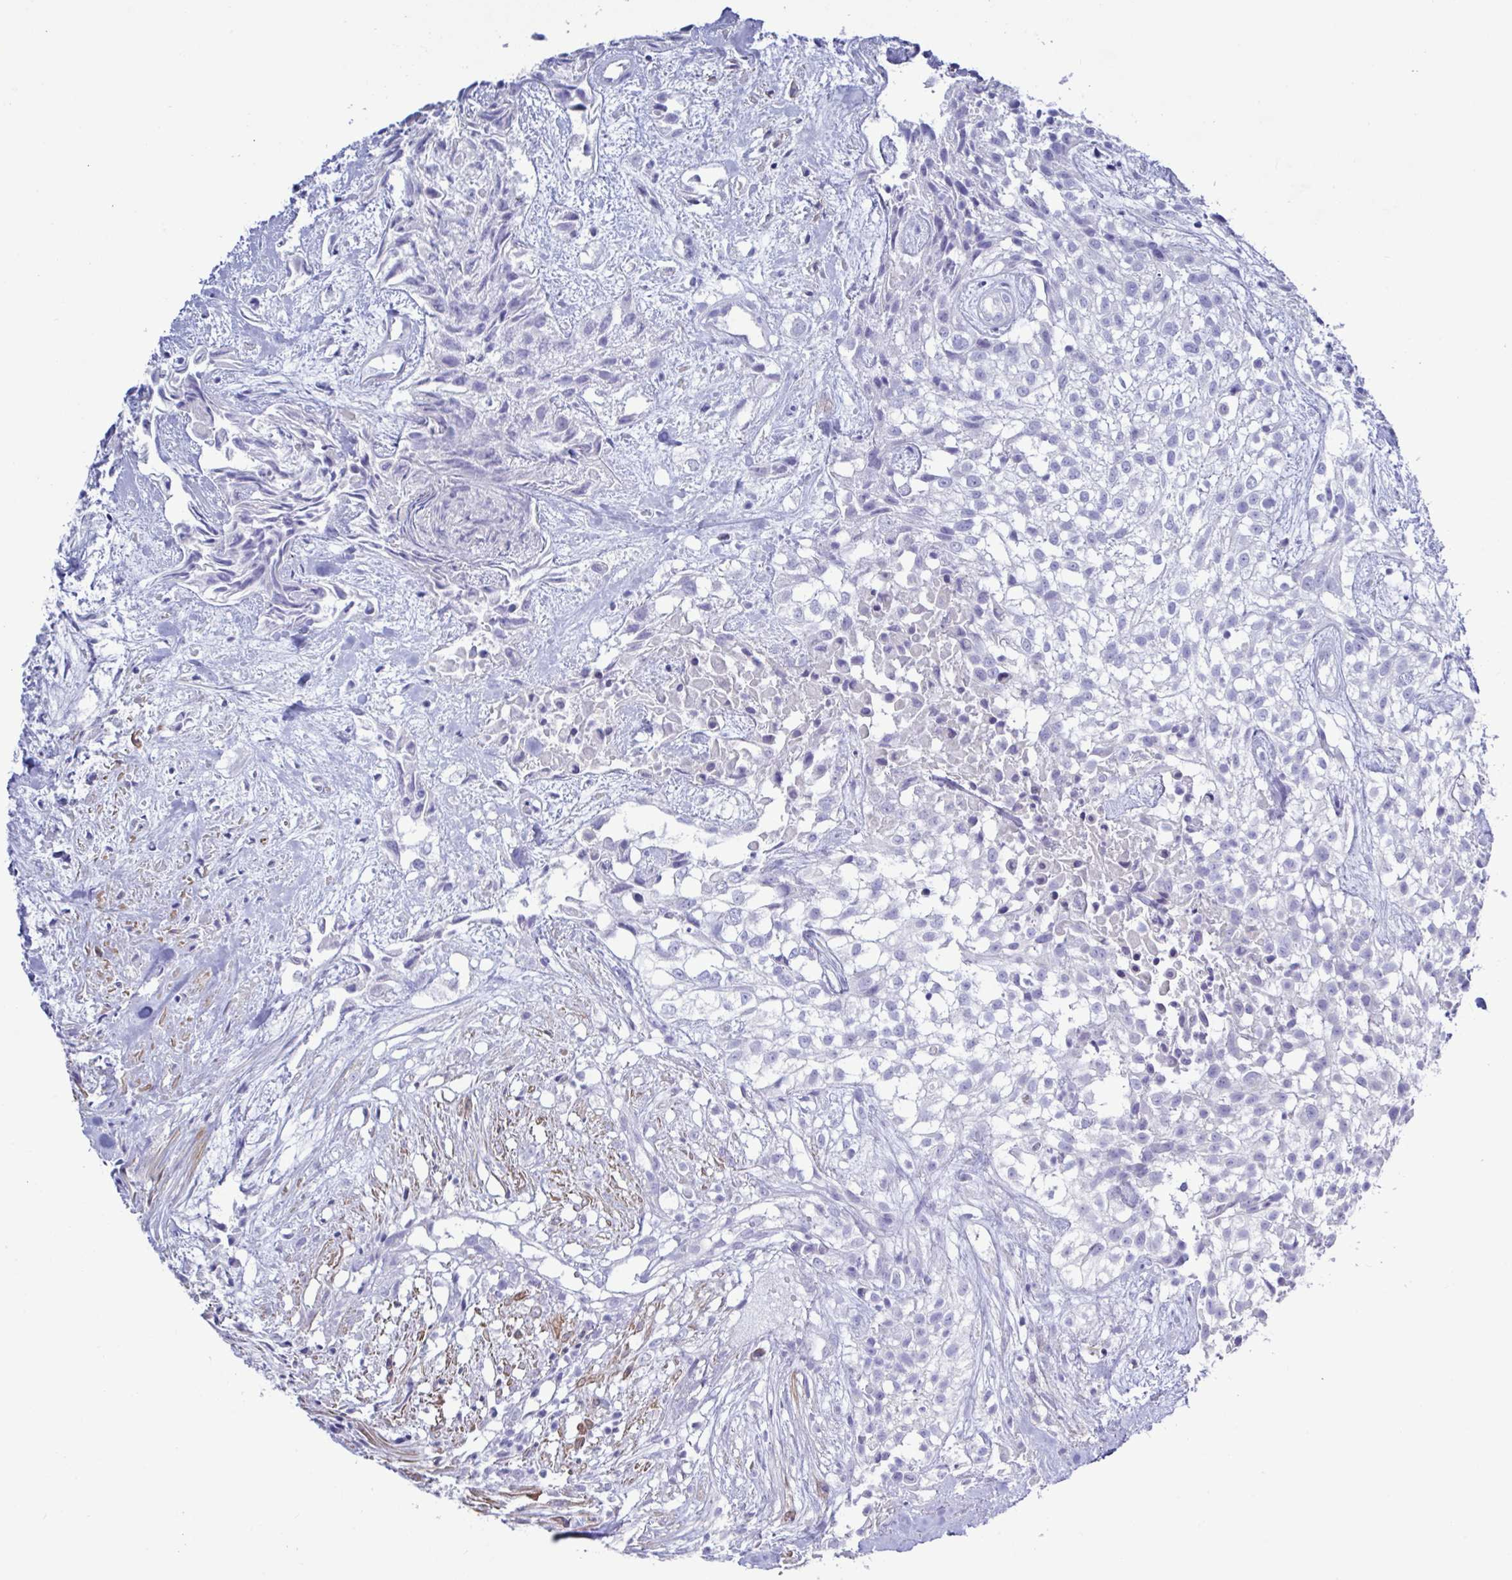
{"staining": {"intensity": "negative", "quantity": "none", "location": "none"}, "tissue": "urothelial cancer", "cell_type": "Tumor cells", "image_type": "cancer", "snomed": [{"axis": "morphology", "description": "Urothelial carcinoma, High grade"}, {"axis": "topography", "description": "Urinary bladder"}], "caption": "This is an IHC photomicrograph of human urothelial carcinoma (high-grade). There is no positivity in tumor cells.", "gene": "MED11", "patient": {"sex": "male", "age": 56}}